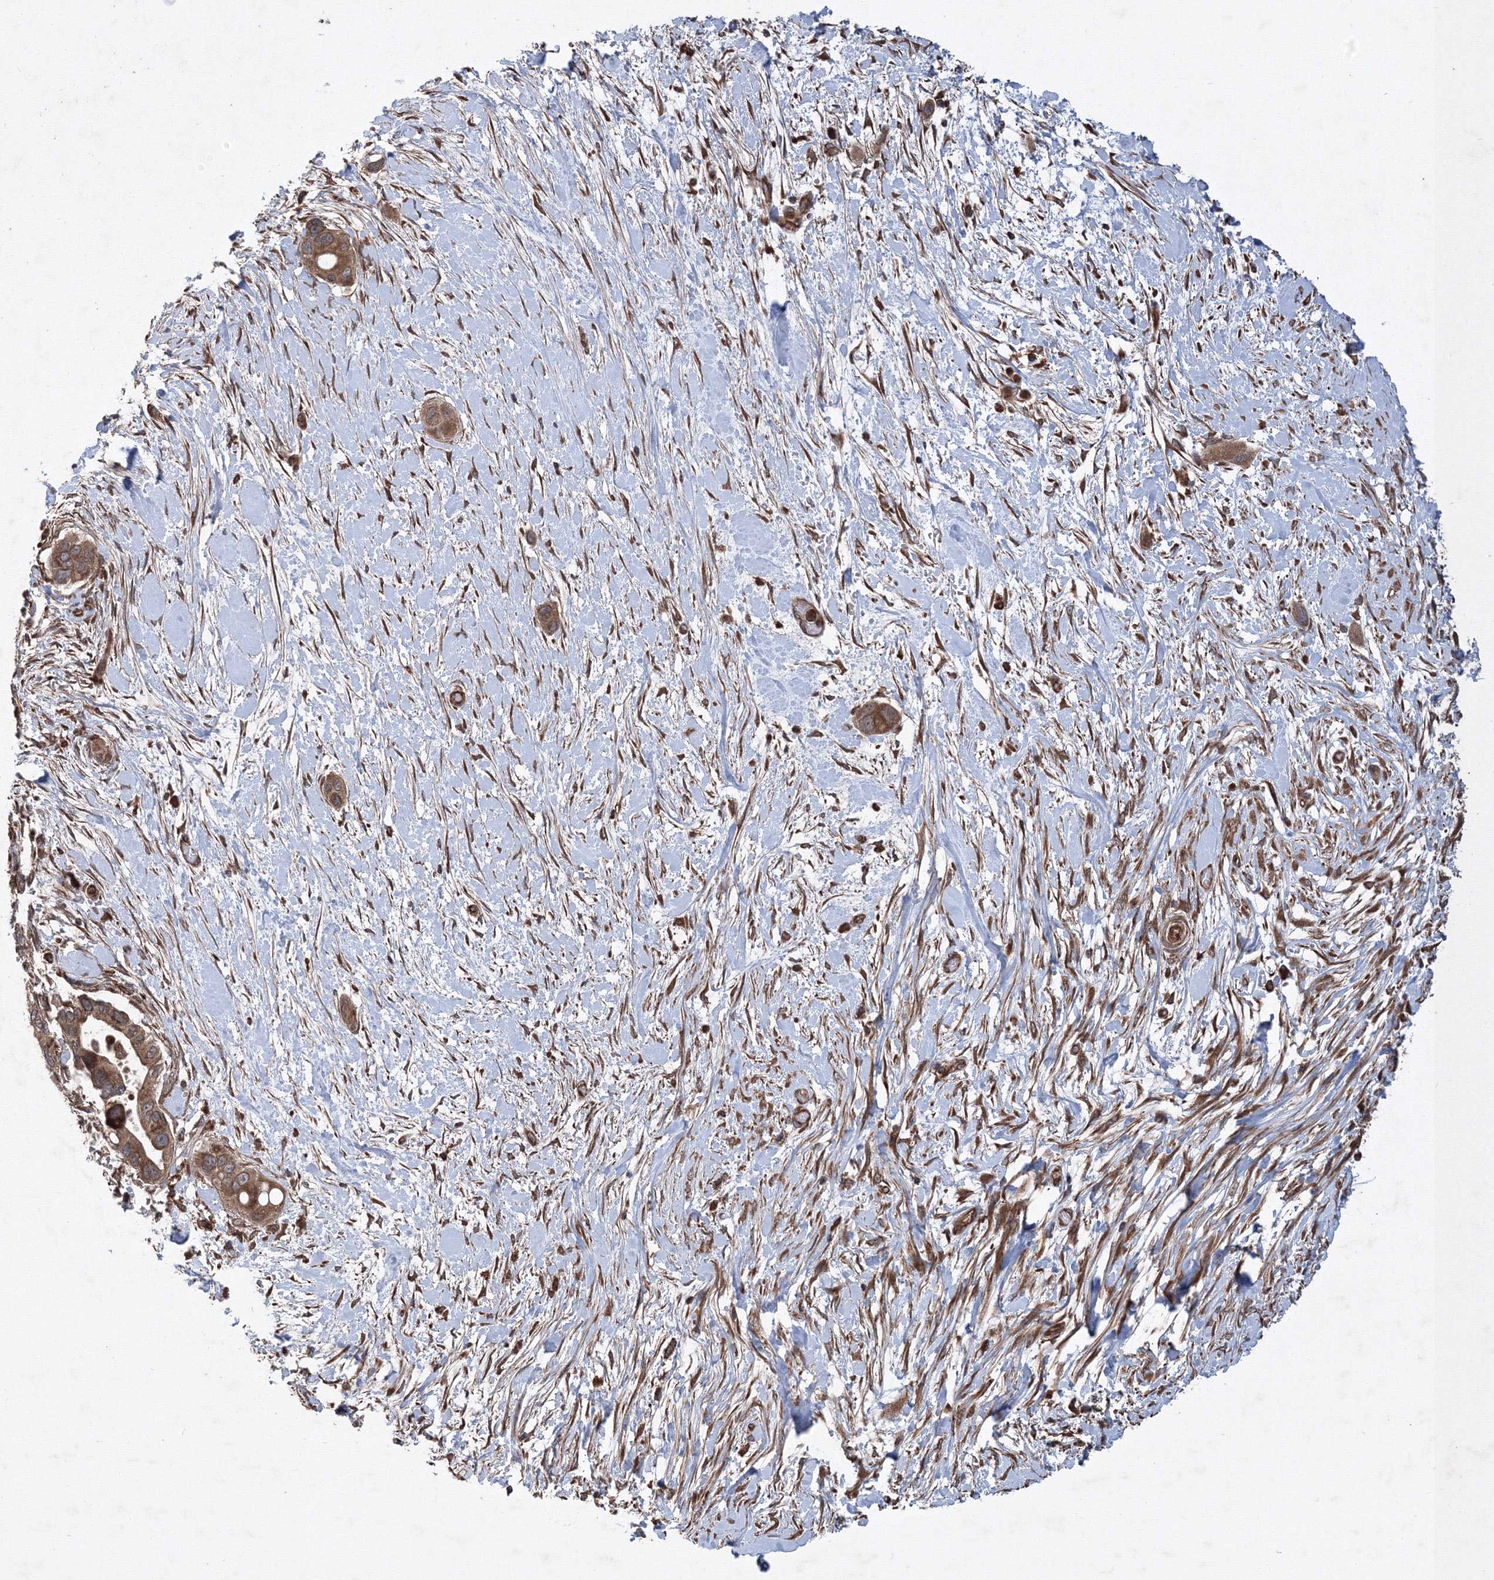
{"staining": {"intensity": "moderate", "quantity": ">75%", "location": "cytoplasmic/membranous"}, "tissue": "pancreatic cancer", "cell_type": "Tumor cells", "image_type": "cancer", "snomed": [{"axis": "morphology", "description": "Adenocarcinoma, NOS"}, {"axis": "topography", "description": "Pancreas"}], "caption": "This micrograph displays immunohistochemistry (IHC) staining of pancreatic cancer (adenocarcinoma), with medium moderate cytoplasmic/membranous expression in approximately >75% of tumor cells.", "gene": "ATG3", "patient": {"sex": "male", "age": 68}}